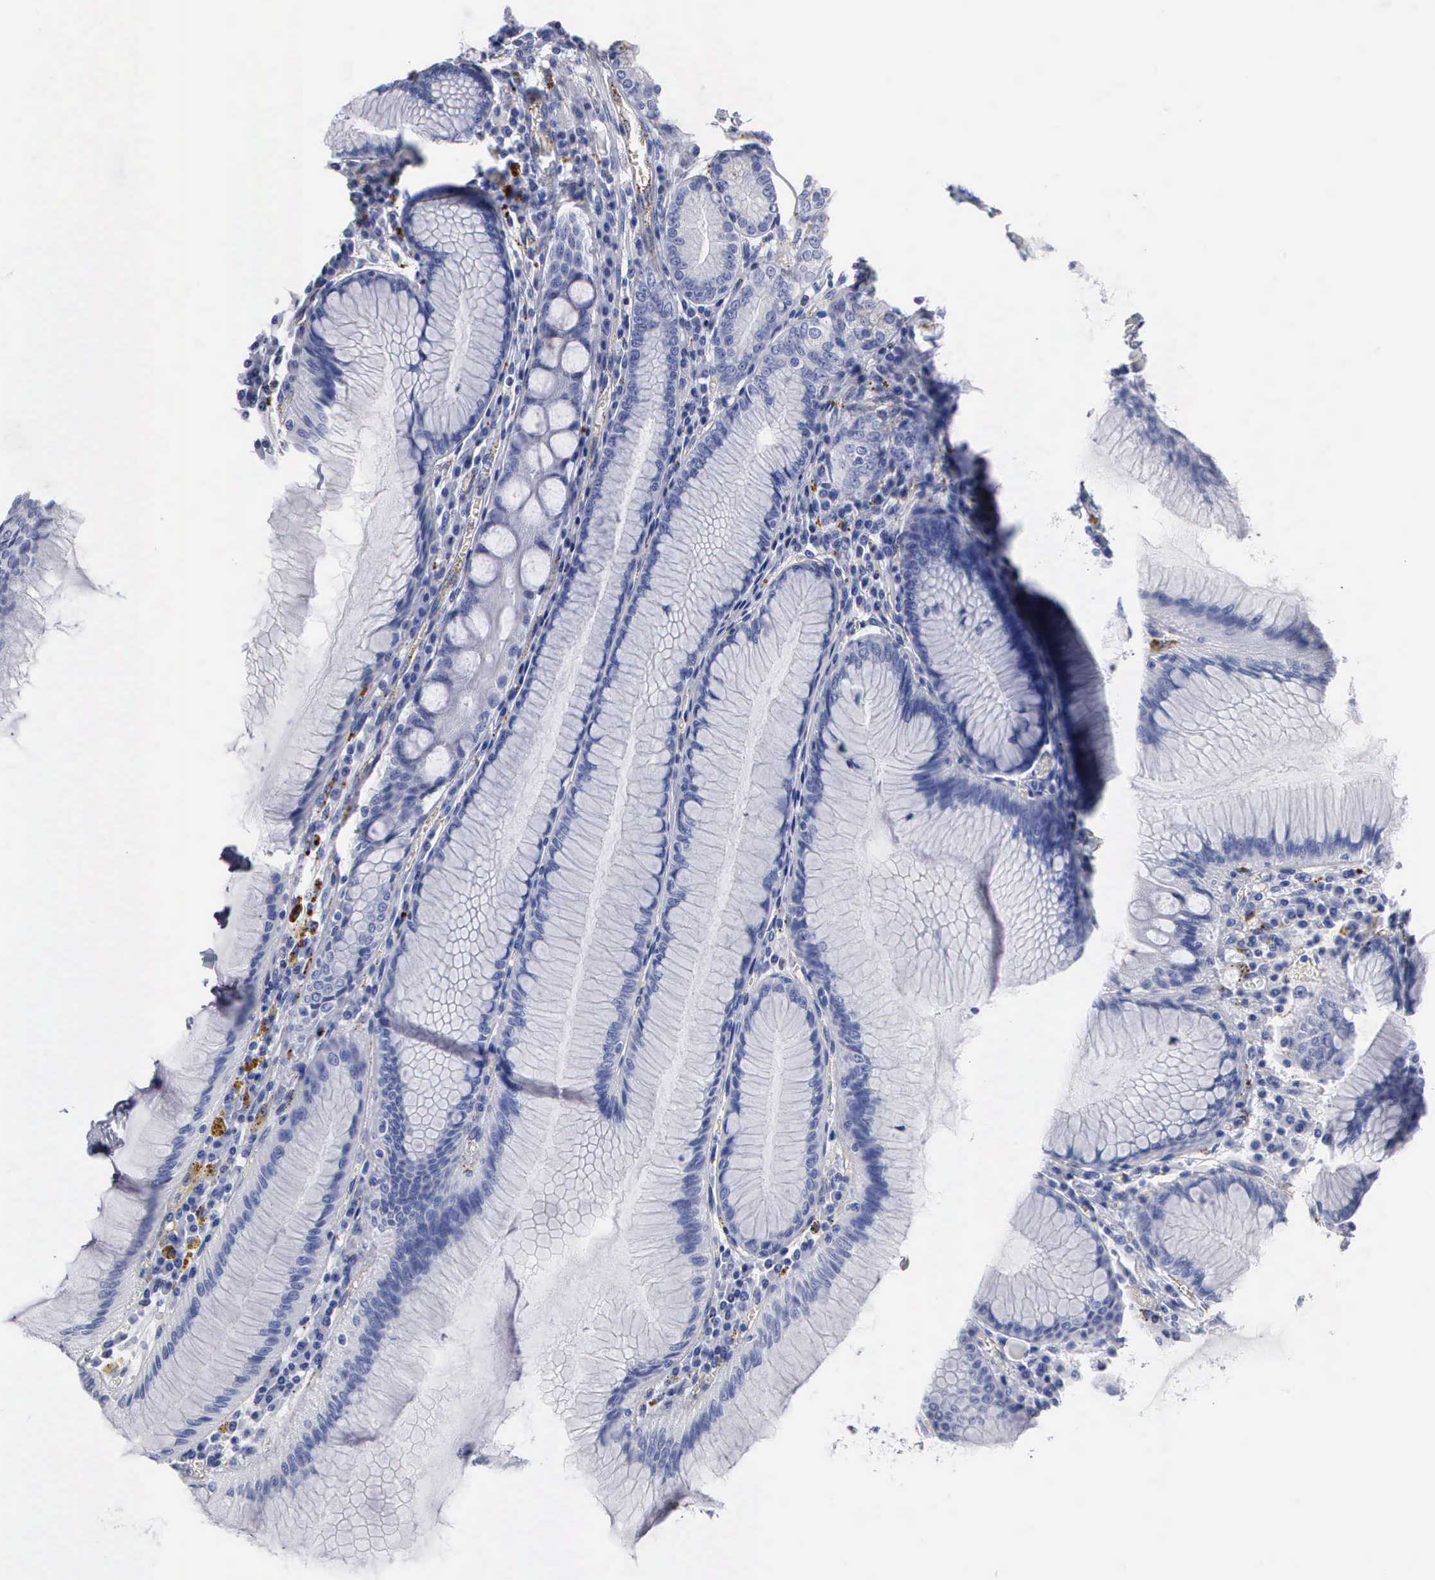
{"staining": {"intensity": "negative", "quantity": "none", "location": "none"}, "tissue": "stomach", "cell_type": "Glandular cells", "image_type": "normal", "snomed": [{"axis": "morphology", "description": "Normal tissue, NOS"}, {"axis": "topography", "description": "Stomach, lower"}], "caption": "Glandular cells are negative for protein expression in benign human stomach.", "gene": "CTSL", "patient": {"sex": "female", "age": 93}}